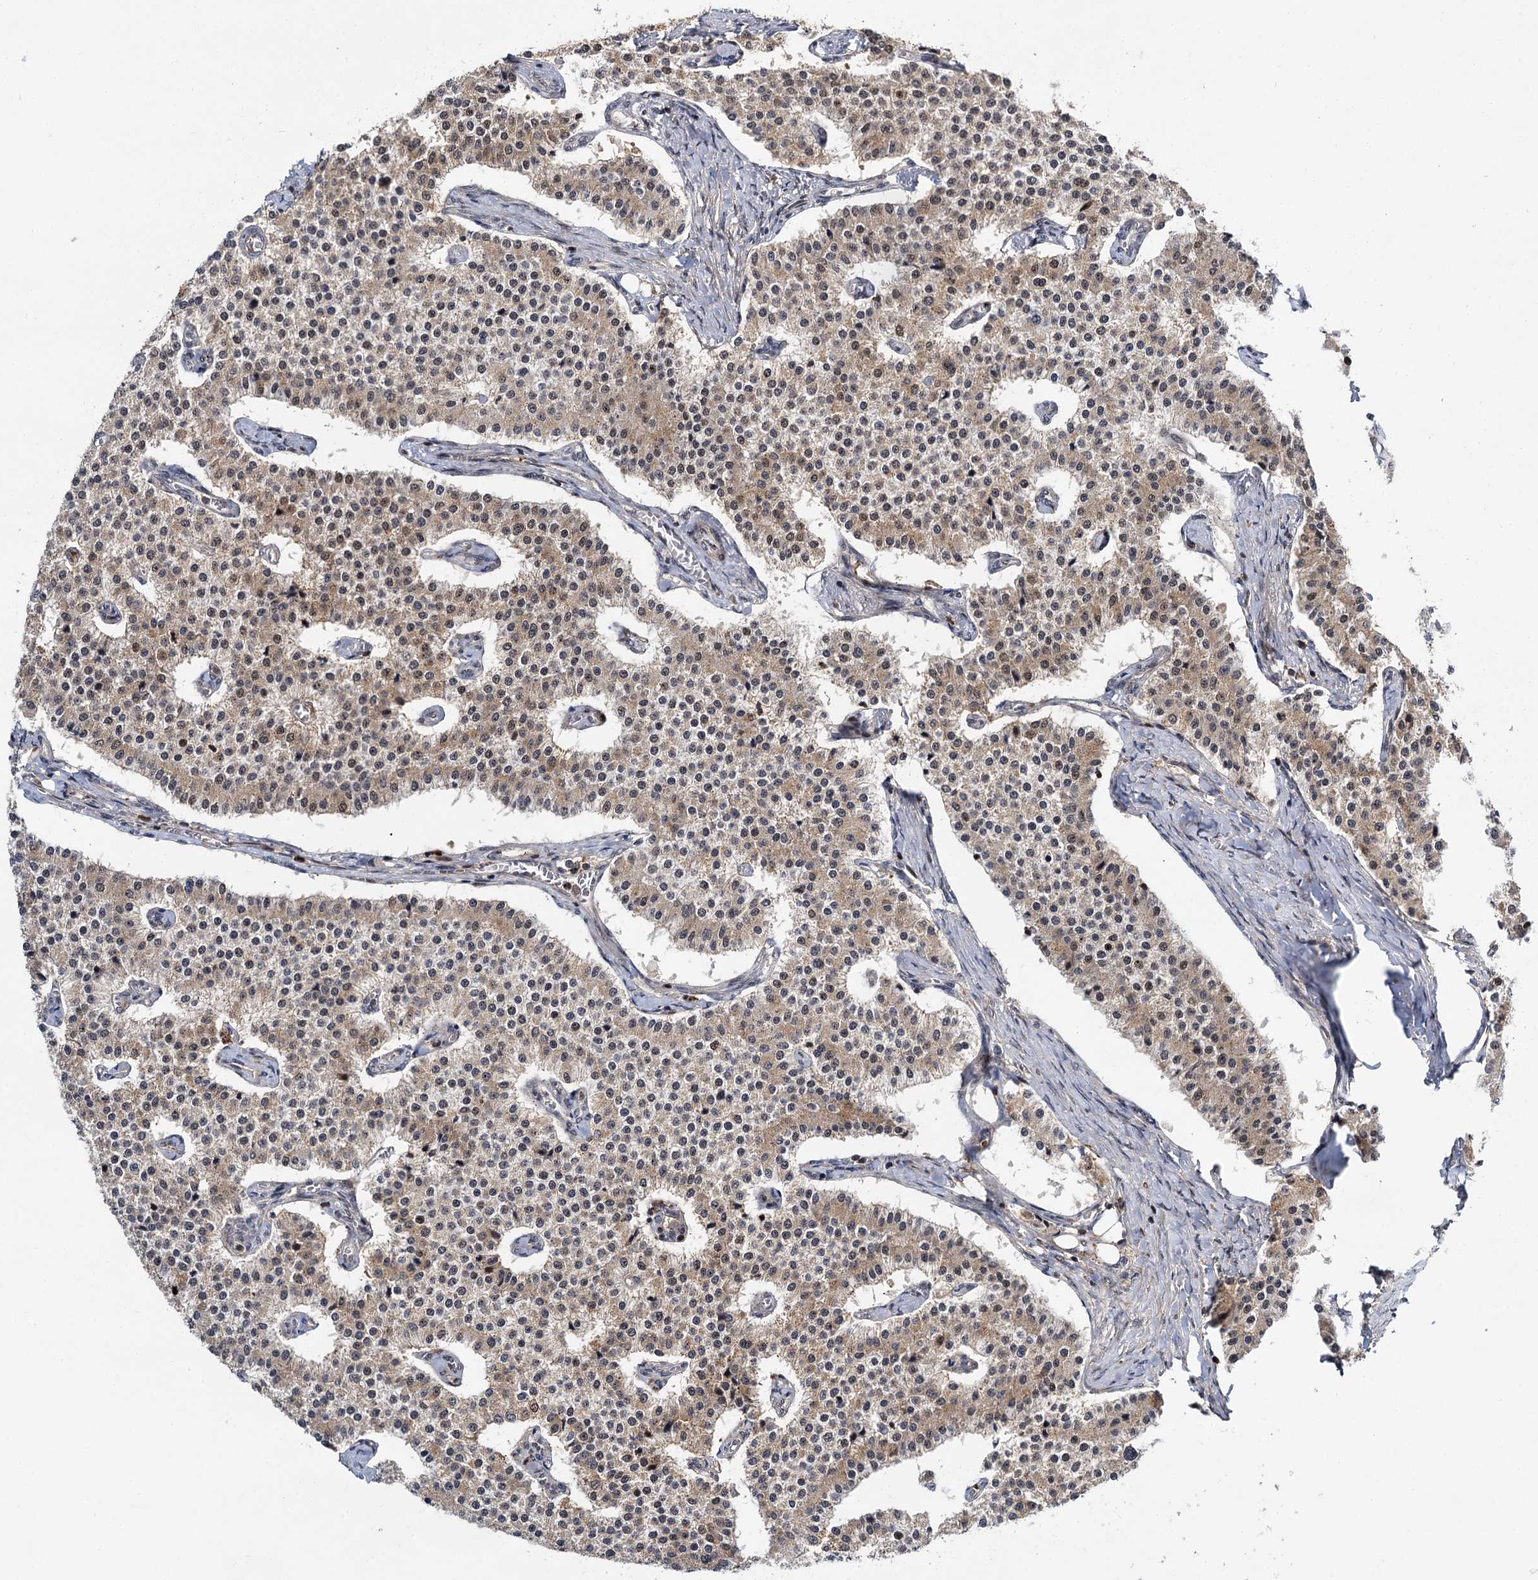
{"staining": {"intensity": "moderate", "quantity": ">75%", "location": "cytoplasmic/membranous,nuclear"}, "tissue": "carcinoid", "cell_type": "Tumor cells", "image_type": "cancer", "snomed": [{"axis": "morphology", "description": "Carcinoid, malignant, NOS"}, {"axis": "topography", "description": "Colon"}], "caption": "The image displays a brown stain indicating the presence of a protein in the cytoplasmic/membranous and nuclear of tumor cells in carcinoid. The staining was performed using DAB (3,3'-diaminobenzidine), with brown indicating positive protein expression. Nuclei are stained blue with hematoxylin.", "gene": "MBD6", "patient": {"sex": "female", "age": 52}}